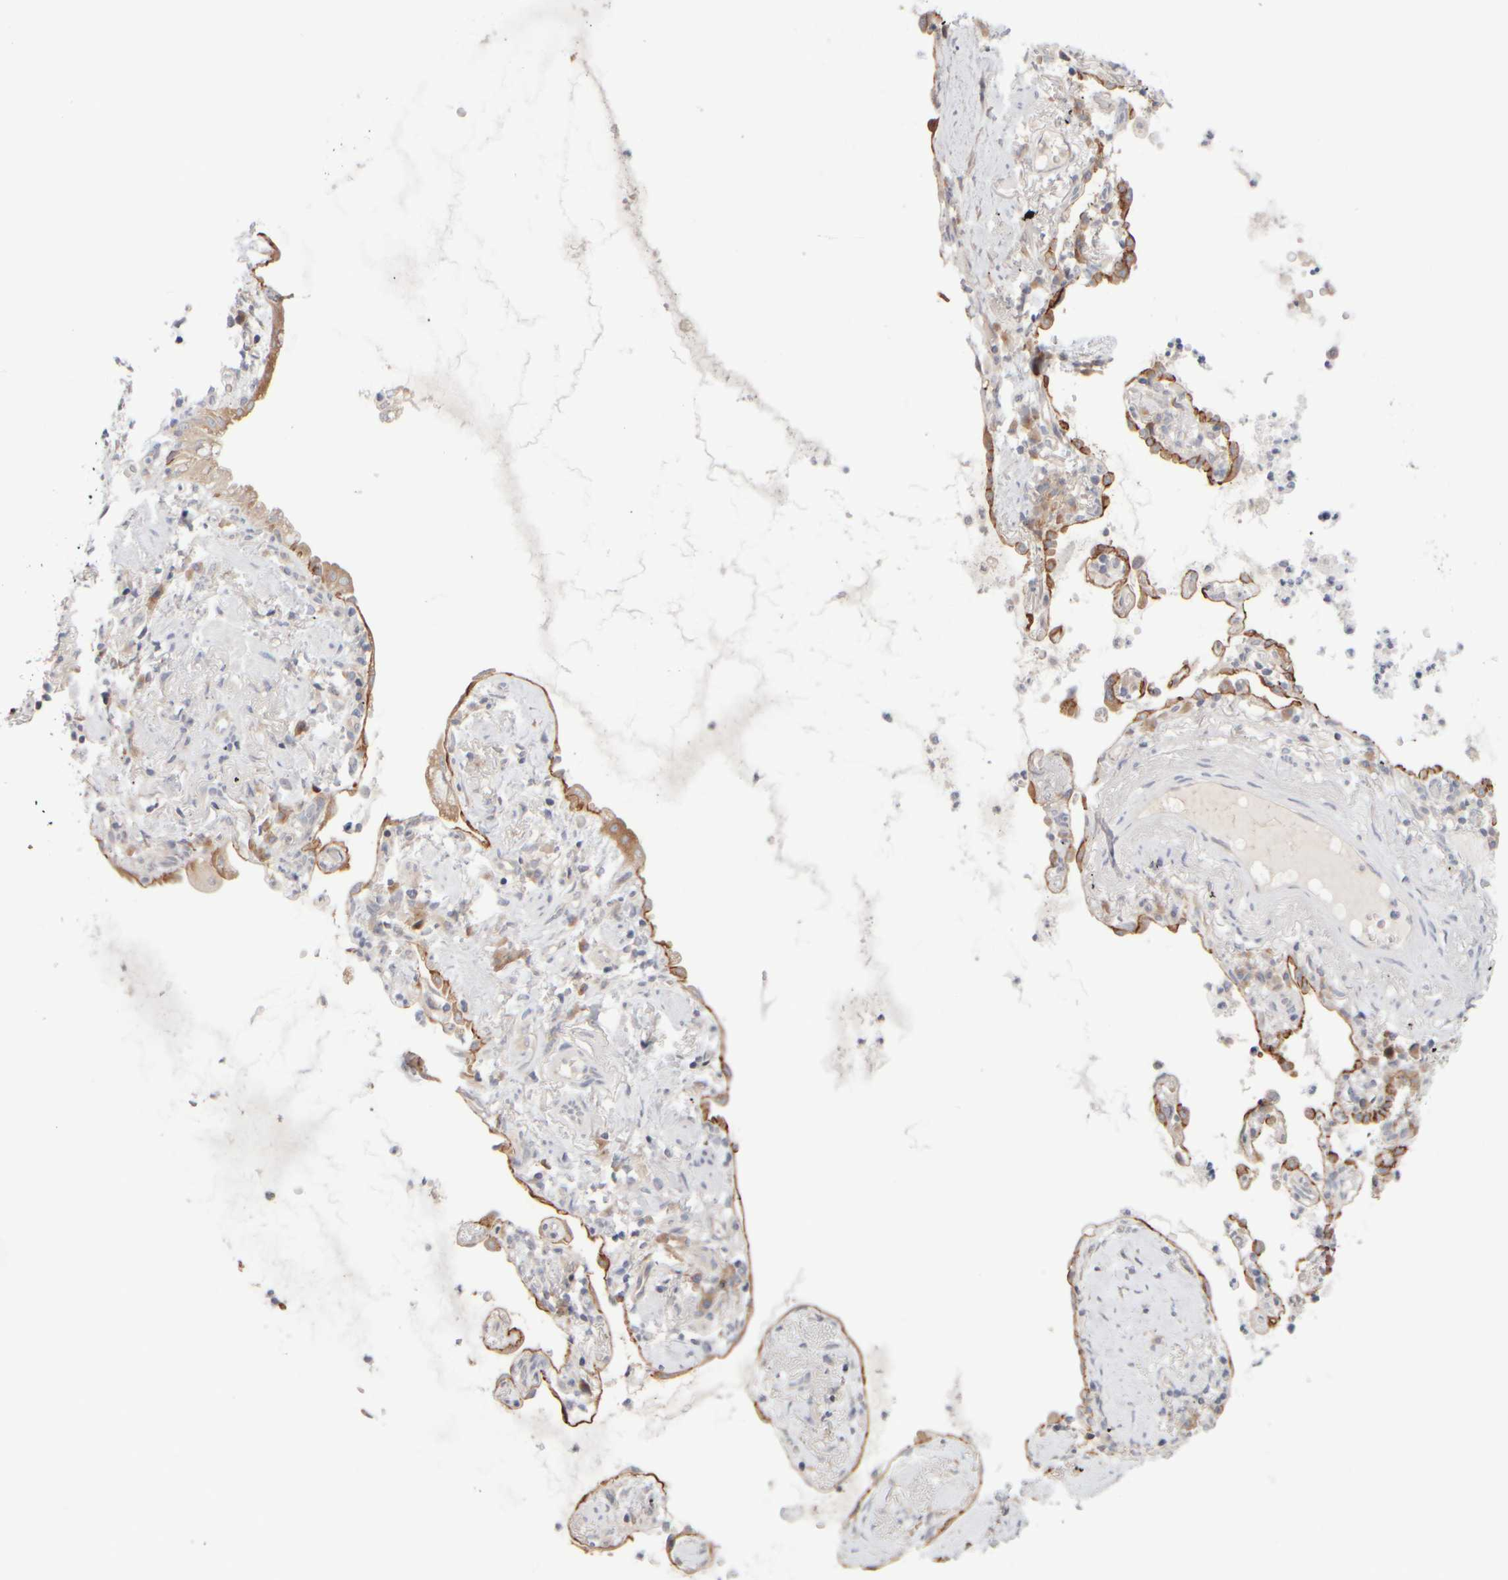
{"staining": {"intensity": "negative", "quantity": "none", "location": "none"}, "tissue": "lung cancer", "cell_type": "Tumor cells", "image_type": "cancer", "snomed": [{"axis": "morphology", "description": "Adenocarcinoma, NOS"}, {"axis": "topography", "description": "Lung"}], "caption": "This is a histopathology image of immunohistochemistry (IHC) staining of lung cancer, which shows no positivity in tumor cells.", "gene": "GOPC", "patient": {"sex": "female", "age": 70}}